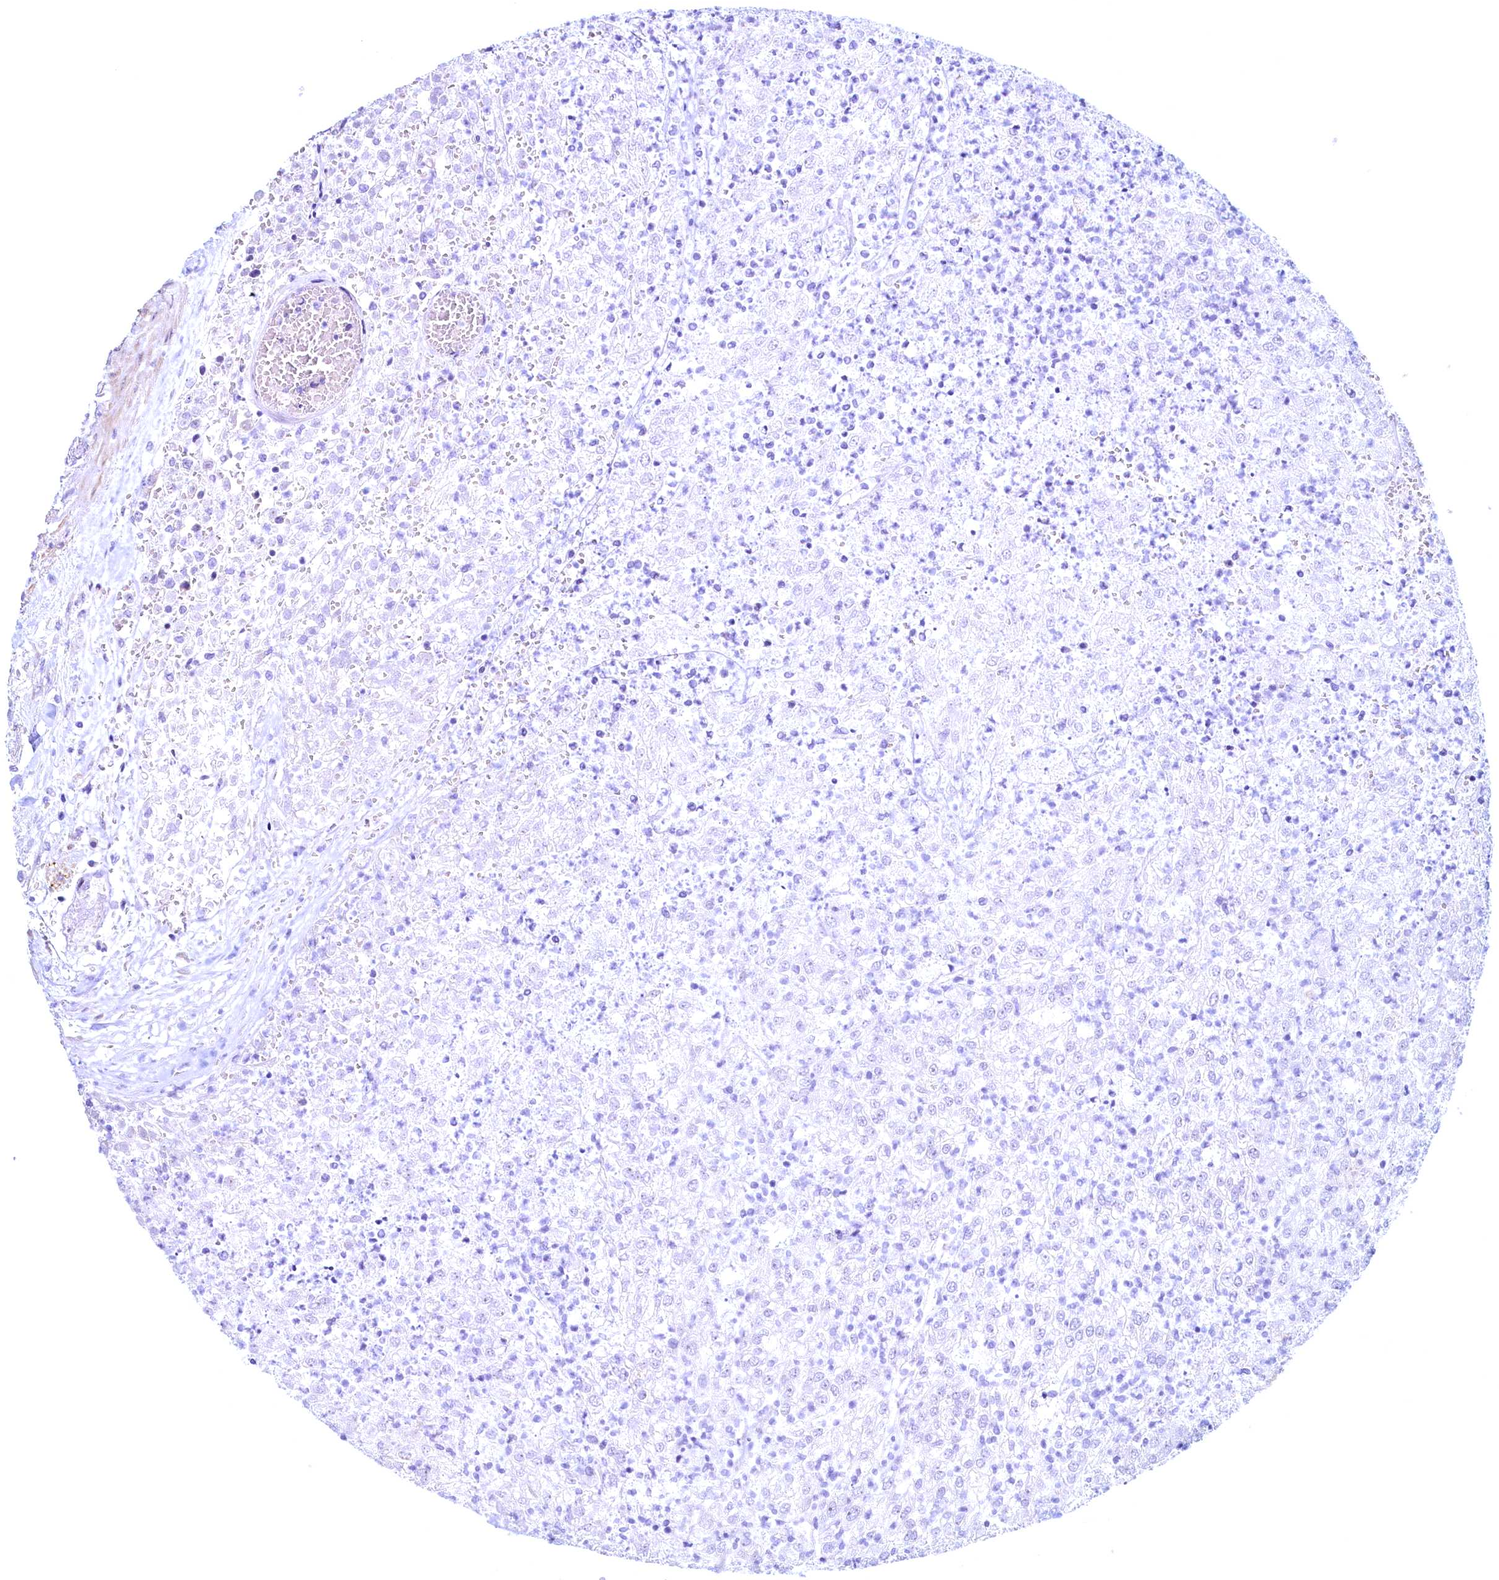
{"staining": {"intensity": "negative", "quantity": "none", "location": "none"}, "tissue": "renal cancer", "cell_type": "Tumor cells", "image_type": "cancer", "snomed": [{"axis": "morphology", "description": "Adenocarcinoma, NOS"}, {"axis": "topography", "description": "Kidney"}], "caption": "High magnification brightfield microscopy of adenocarcinoma (renal) stained with DAB (3,3'-diaminobenzidine) (brown) and counterstained with hematoxylin (blue): tumor cells show no significant expression. Nuclei are stained in blue.", "gene": "MAP1LC3A", "patient": {"sex": "female", "age": 54}}